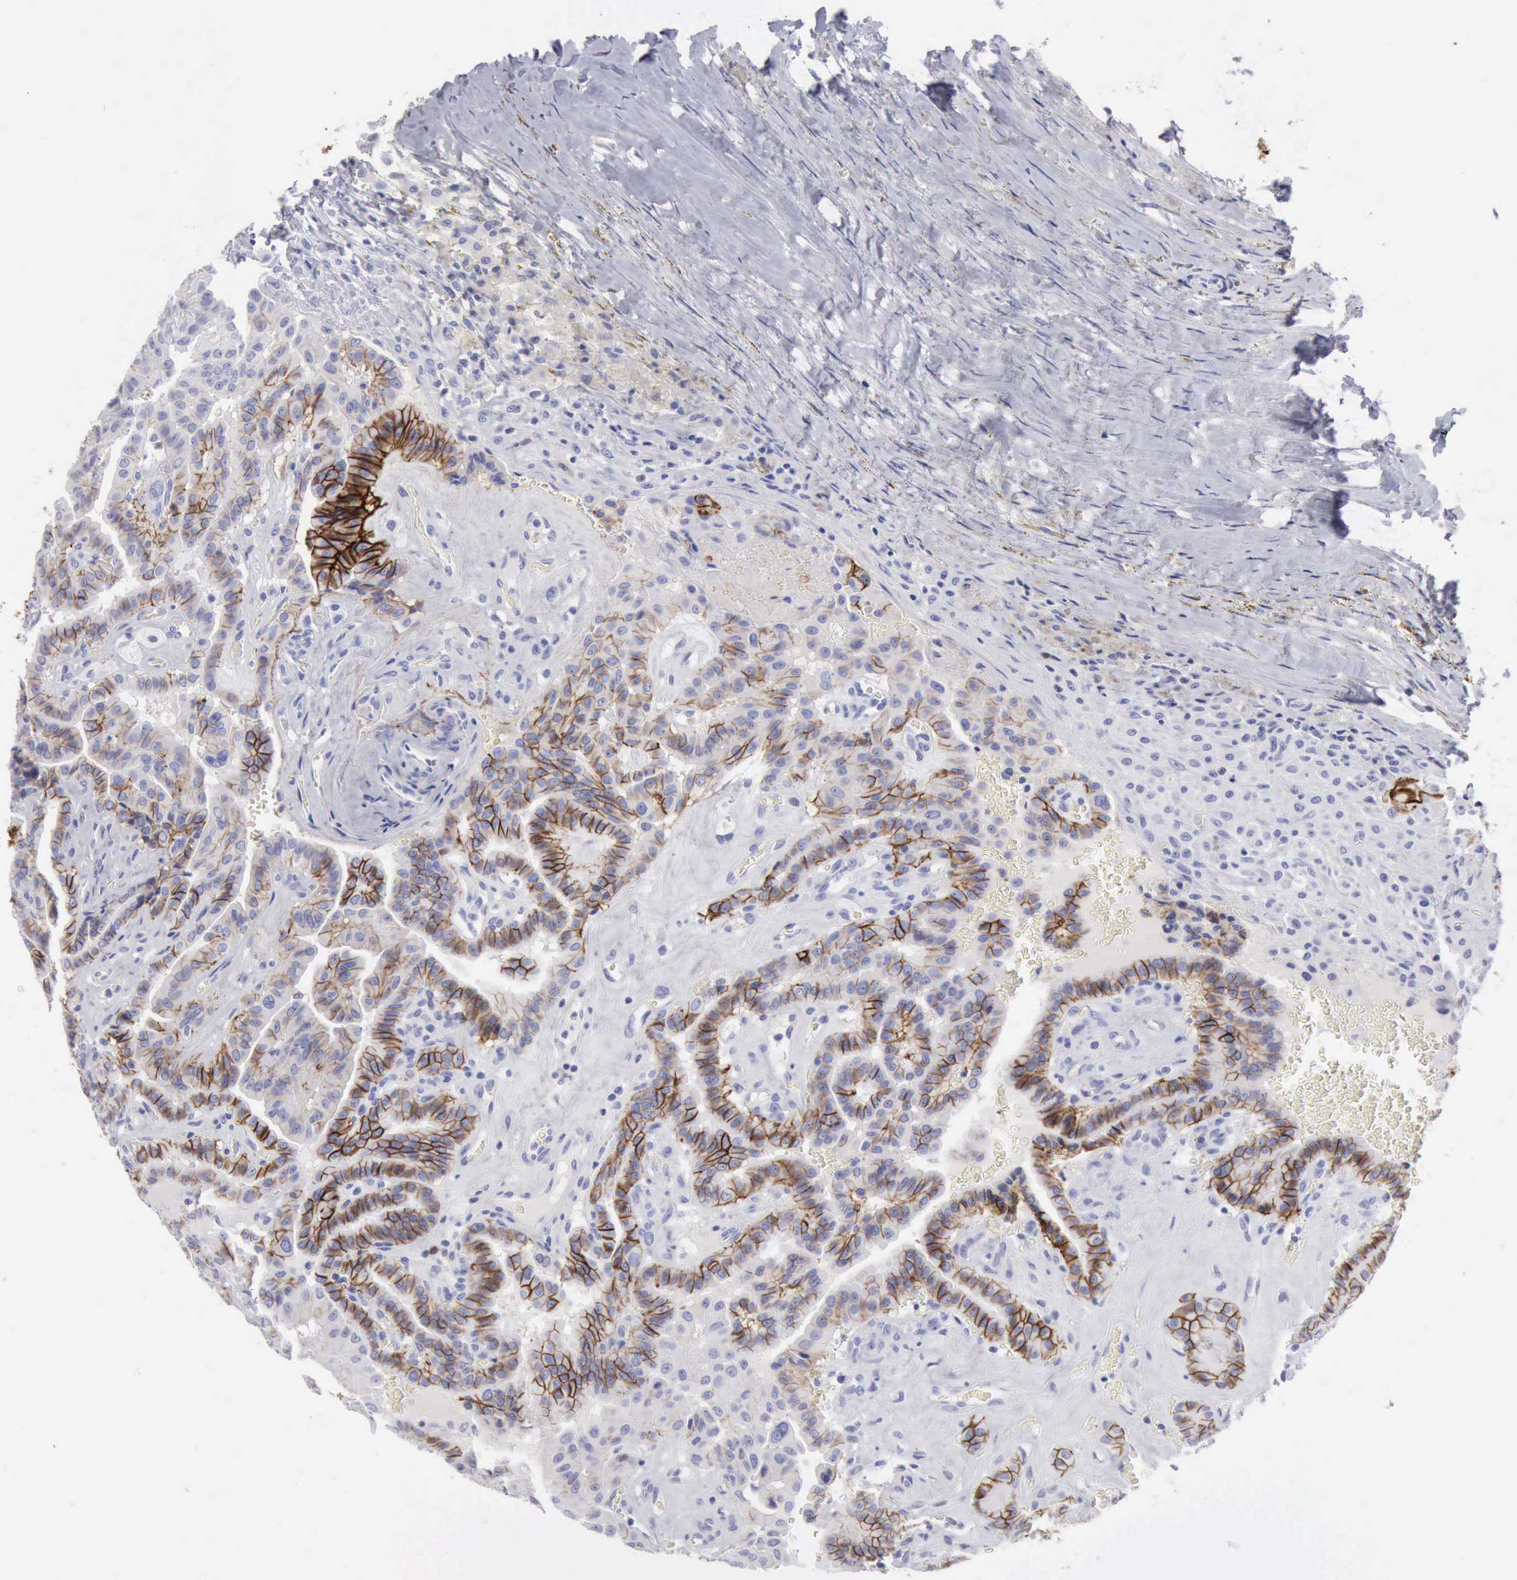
{"staining": {"intensity": "strong", "quantity": "25%-75%", "location": "cytoplasmic/membranous"}, "tissue": "thyroid cancer", "cell_type": "Tumor cells", "image_type": "cancer", "snomed": [{"axis": "morphology", "description": "Papillary adenocarcinoma, NOS"}, {"axis": "topography", "description": "Thyroid gland"}], "caption": "This histopathology image shows thyroid cancer stained with IHC to label a protein in brown. The cytoplasmic/membranous of tumor cells show strong positivity for the protein. Nuclei are counter-stained blue.", "gene": "NCAM1", "patient": {"sex": "male", "age": 87}}